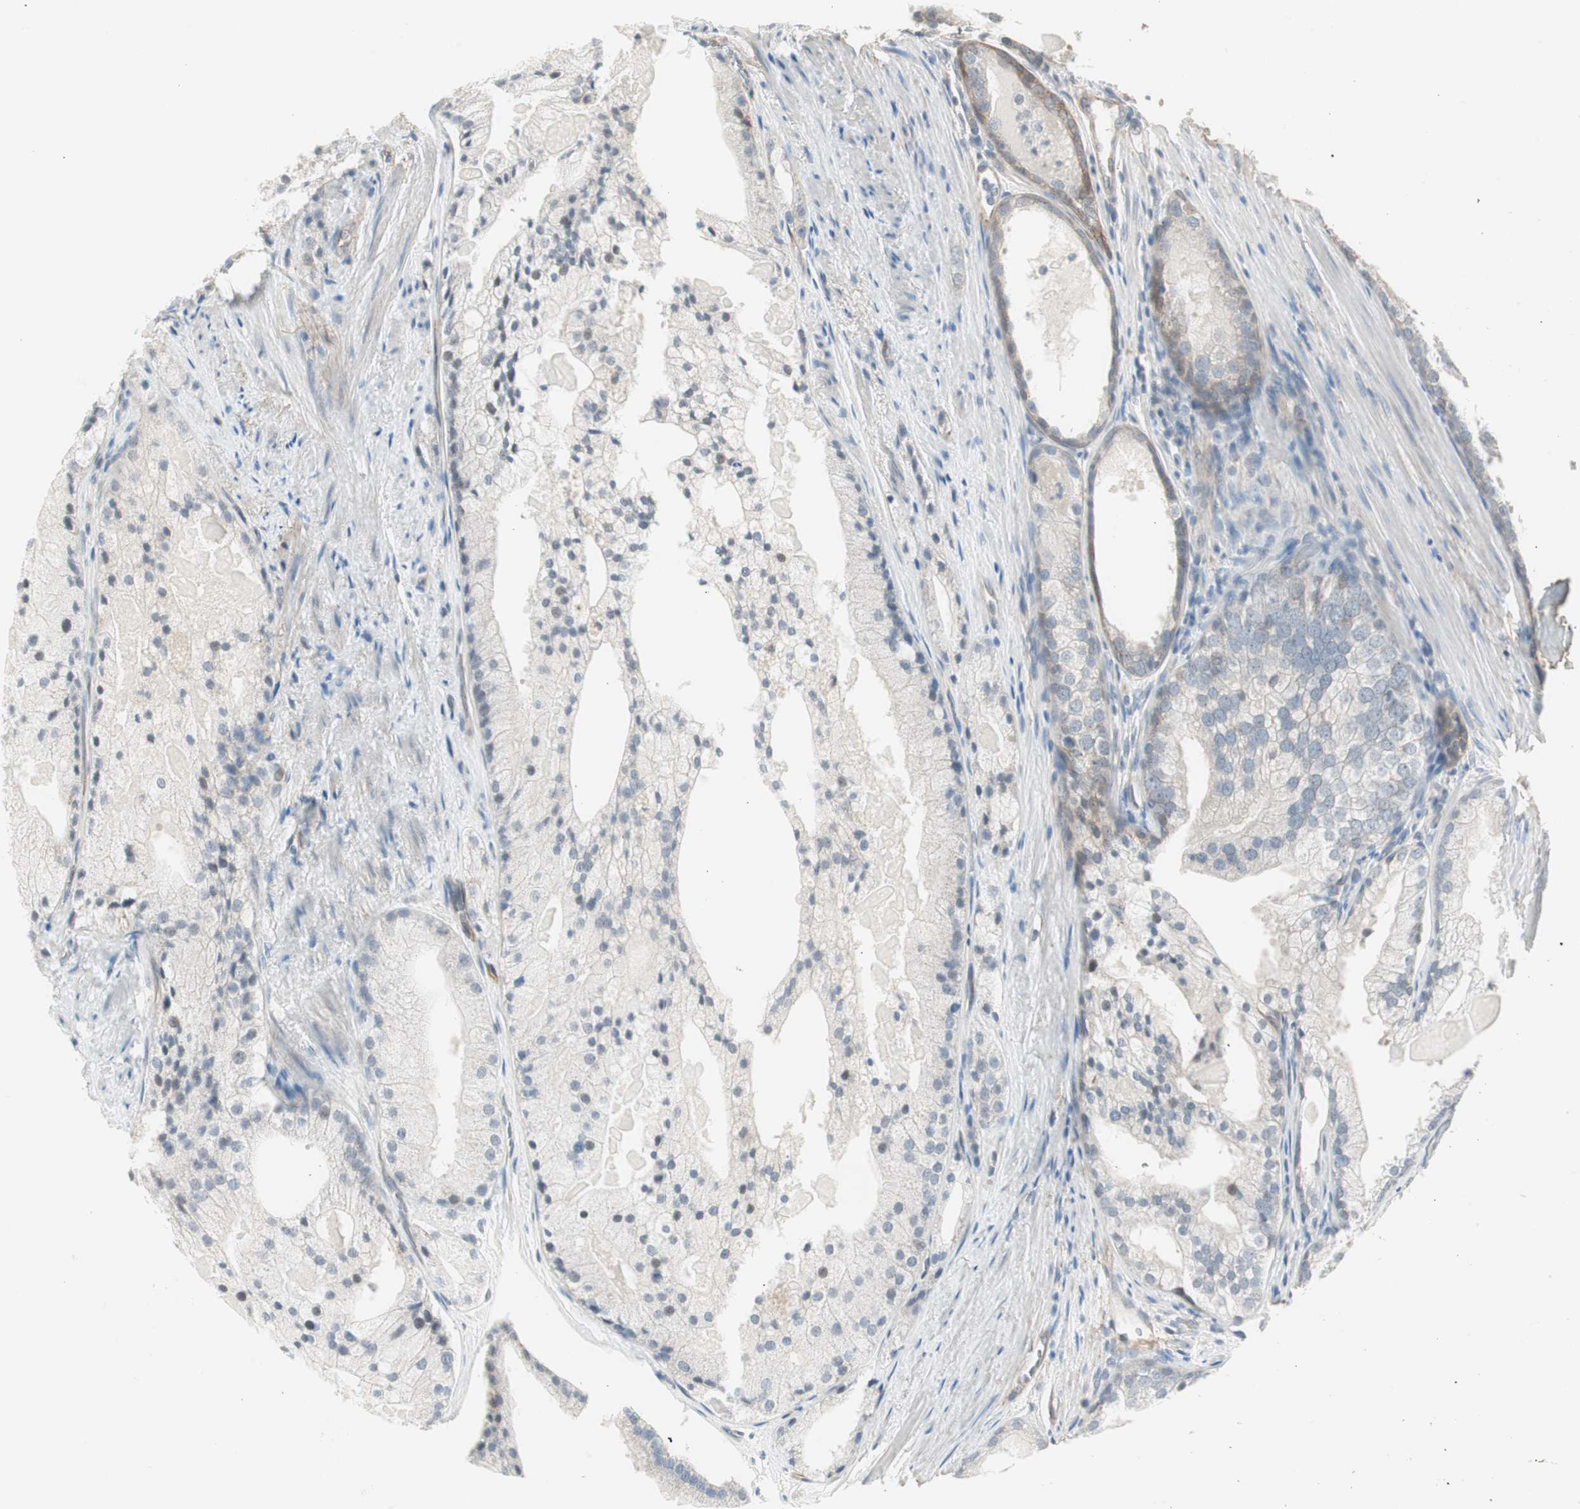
{"staining": {"intensity": "negative", "quantity": "none", "location": "none"}, "tissue": "prostate cancer", "cell_type": "Tumor cells", "image_type": "cancer", "snomed": [{"axis": "morphology", "description": "Adenocarcinoma, Low grade"}, {"axis": "topography", "description": "Prostate"}], "caption": "The micrograph exhibits no significant staining in tumor cells of low-grade adenocarcinoma (prostate).", "gene": "ITGB4", "patient": {"sex": "male", "age": 69}}